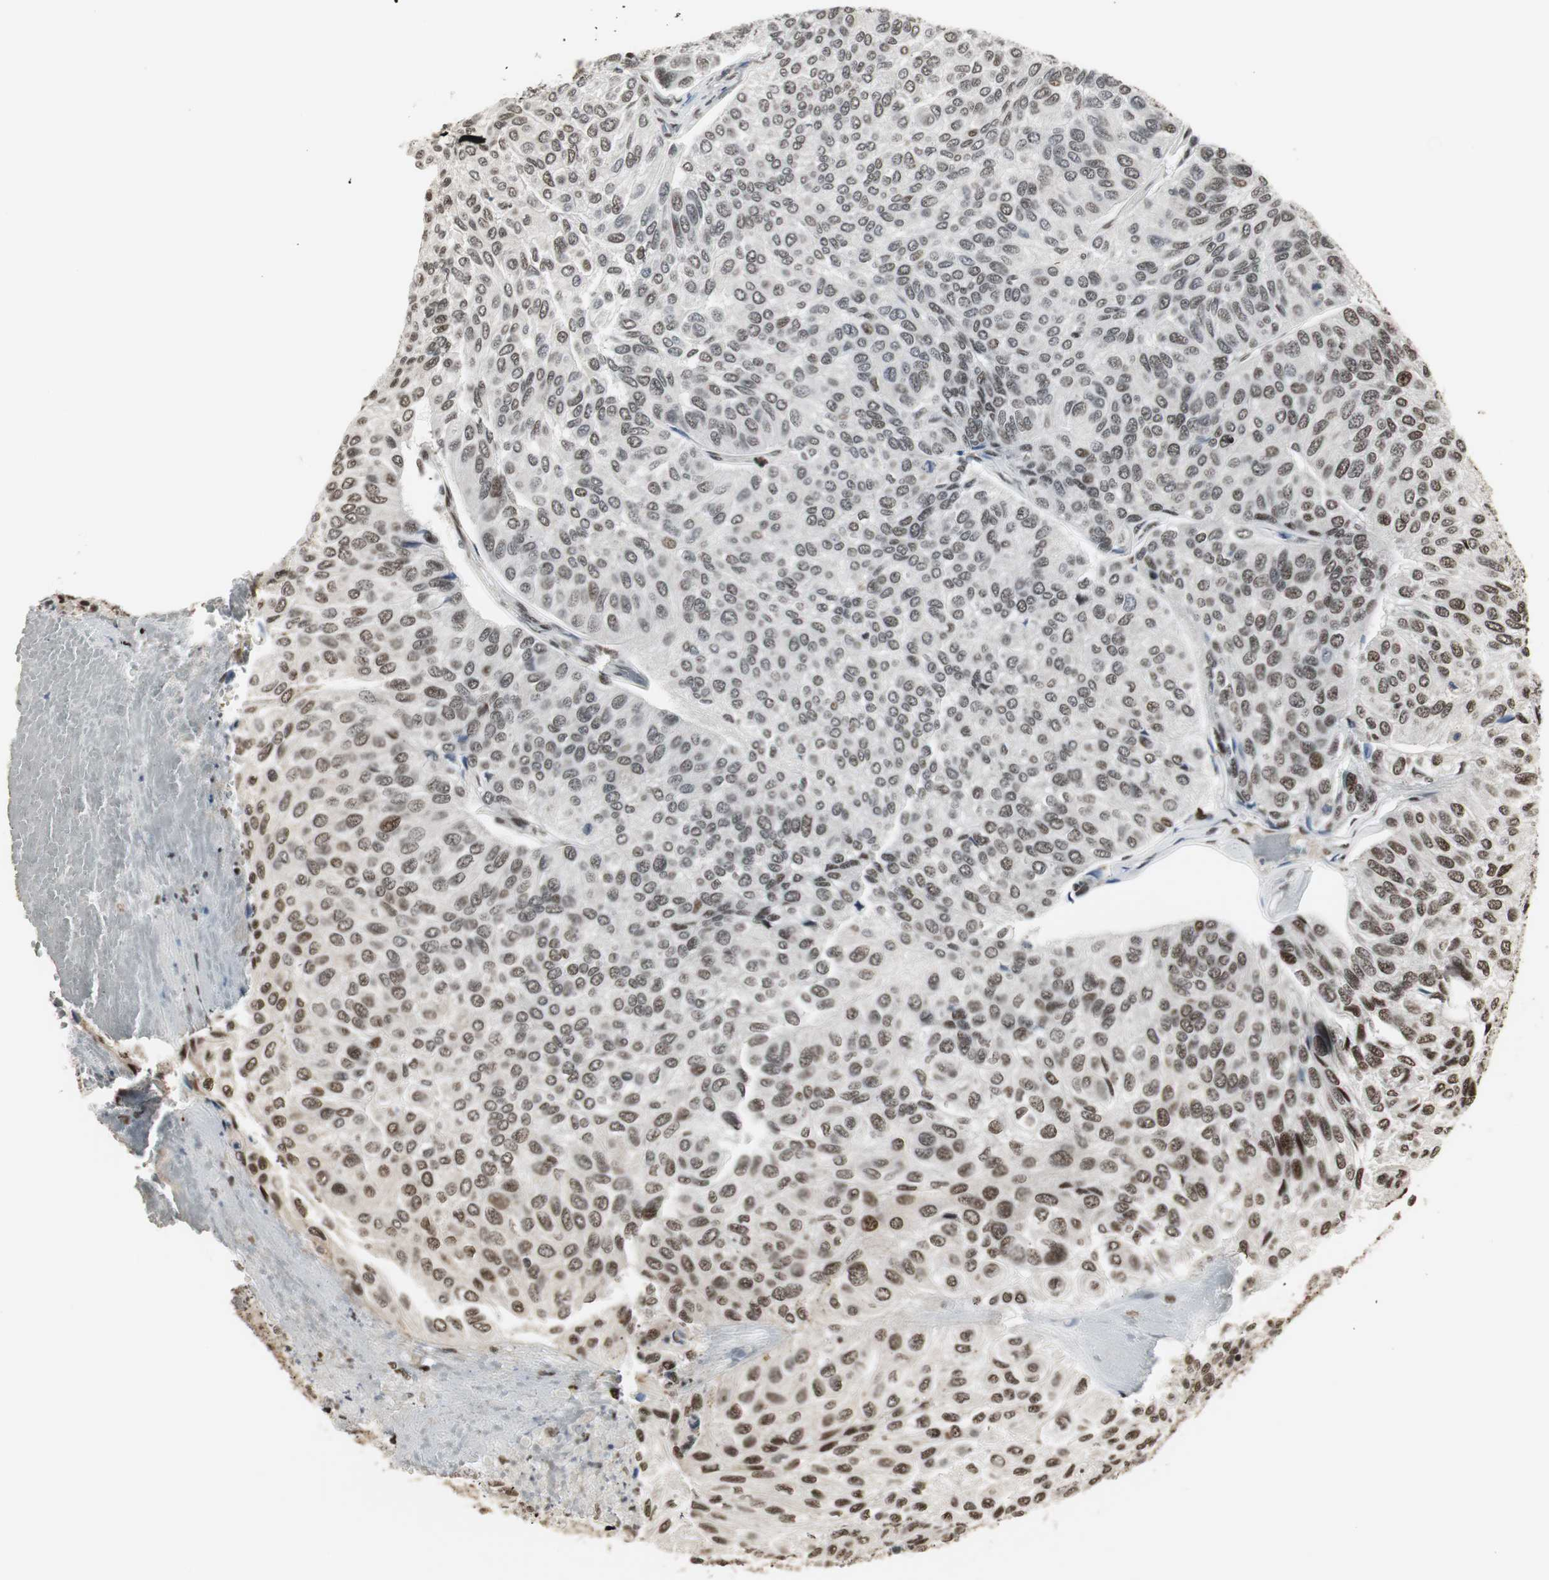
{"staining": {"intensity": "moderate", "quantity": ">75%", "location": "nuclear"}, "tissue": "urothelial cancer", "cell_type": "Tumor cells", "image_type": "cancer", "snomed": [{"axis": "morphology", "description": "Urothelial carcinoma, High grade"}, {"axis": "topography", "description": "Urinary bladder"}], "caption": "Immunohistochemical staining of high-grade urothelial carcinoma reveals moderate nuclear protein expression in approximately >75% of tumor cells. (brown staining indicates protein expression, while blue staining denotes nuclei).", "gene": "PARN", "patient": {"sex": "male", "age": 66}}